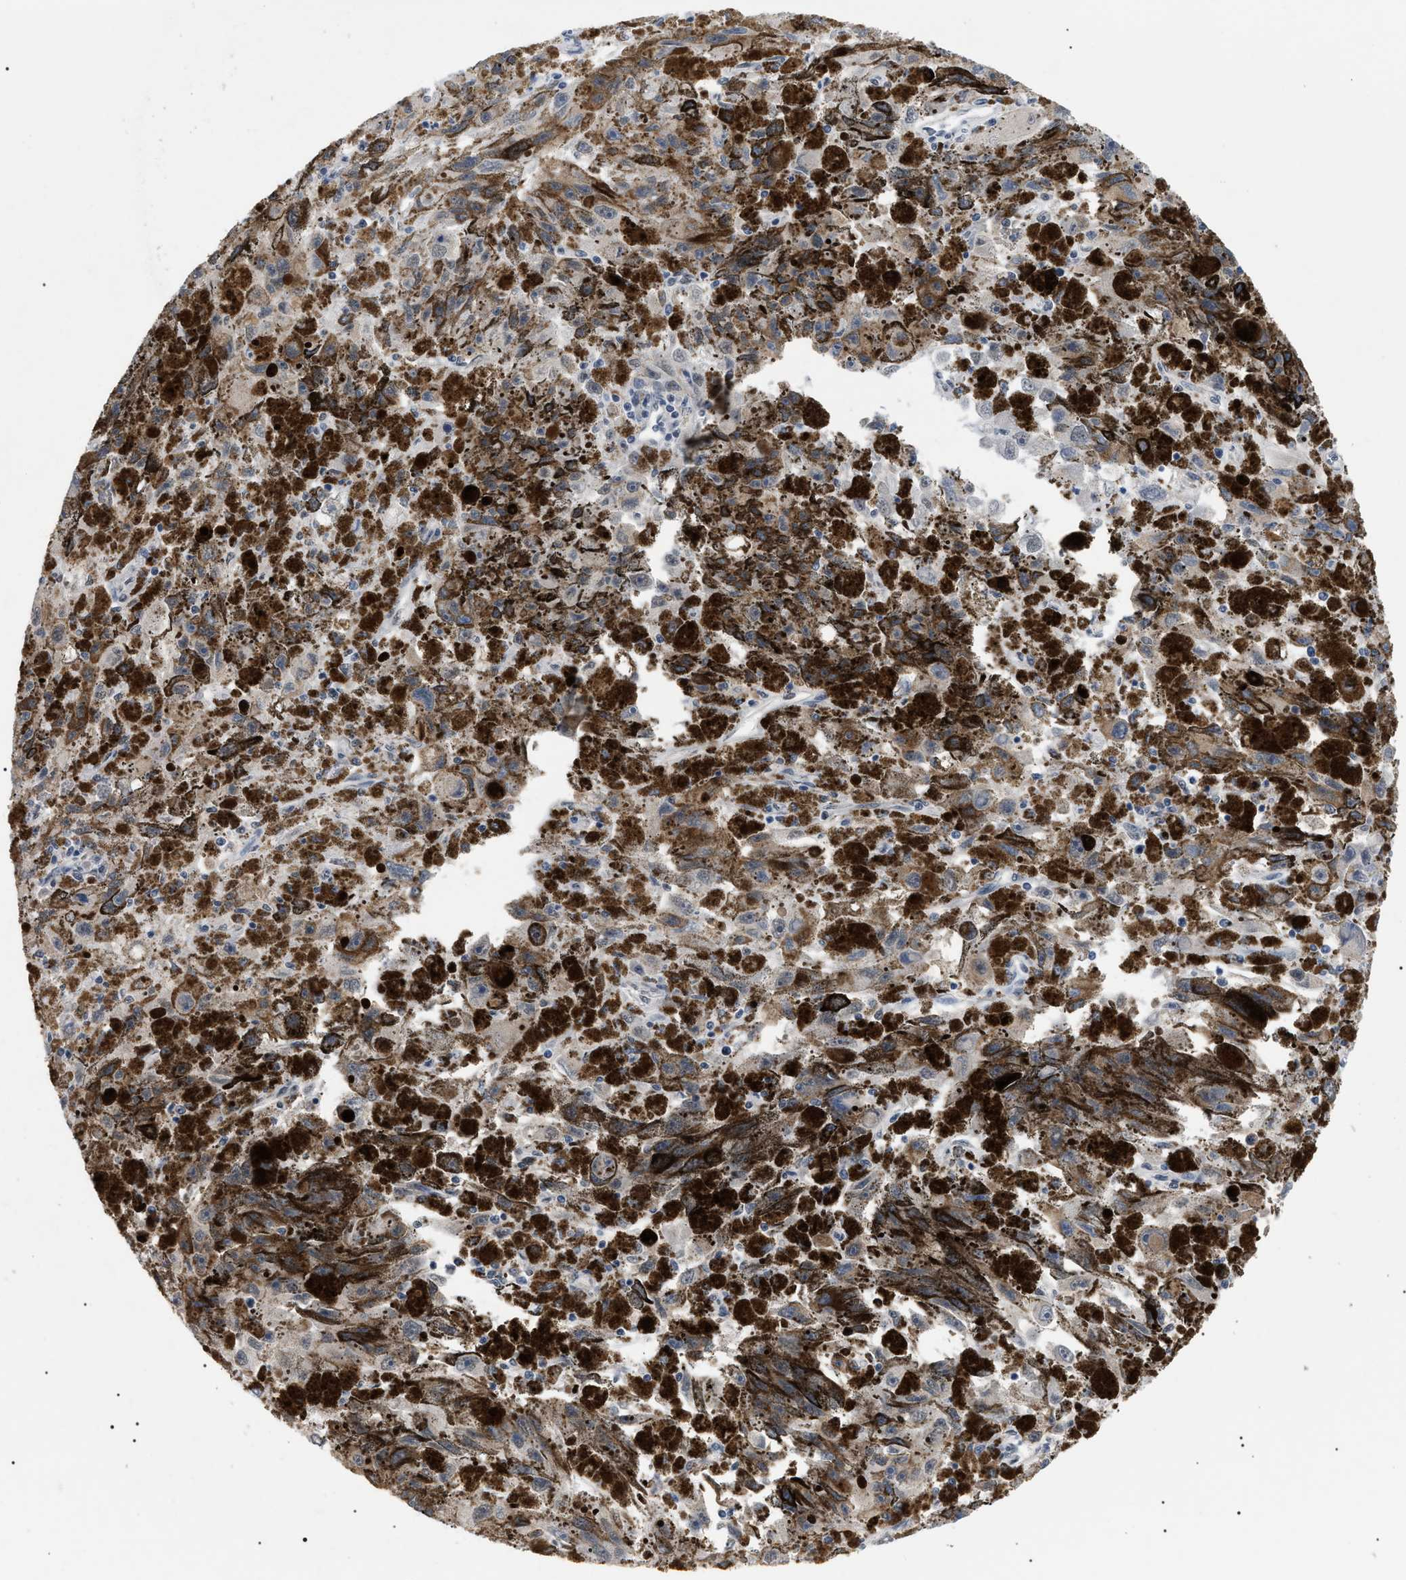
{"staining": {"intensity": "negative", "quantity": "none", "location": "none"}, "tissue": "melanoma", "cell_type": "Tumor cells", "image_type": "cancer", "snomed": [{"axis": "morphology", "description": "Malignant melanoma, NOS"}, {"axis": "topography", "description": "Skin"}], "caption": "This is an IHC image of human malignant melanoma. There is no expression in tumor cells.", "gene": "PRRT2", "patient": {"sex": "female", "age": 104}}